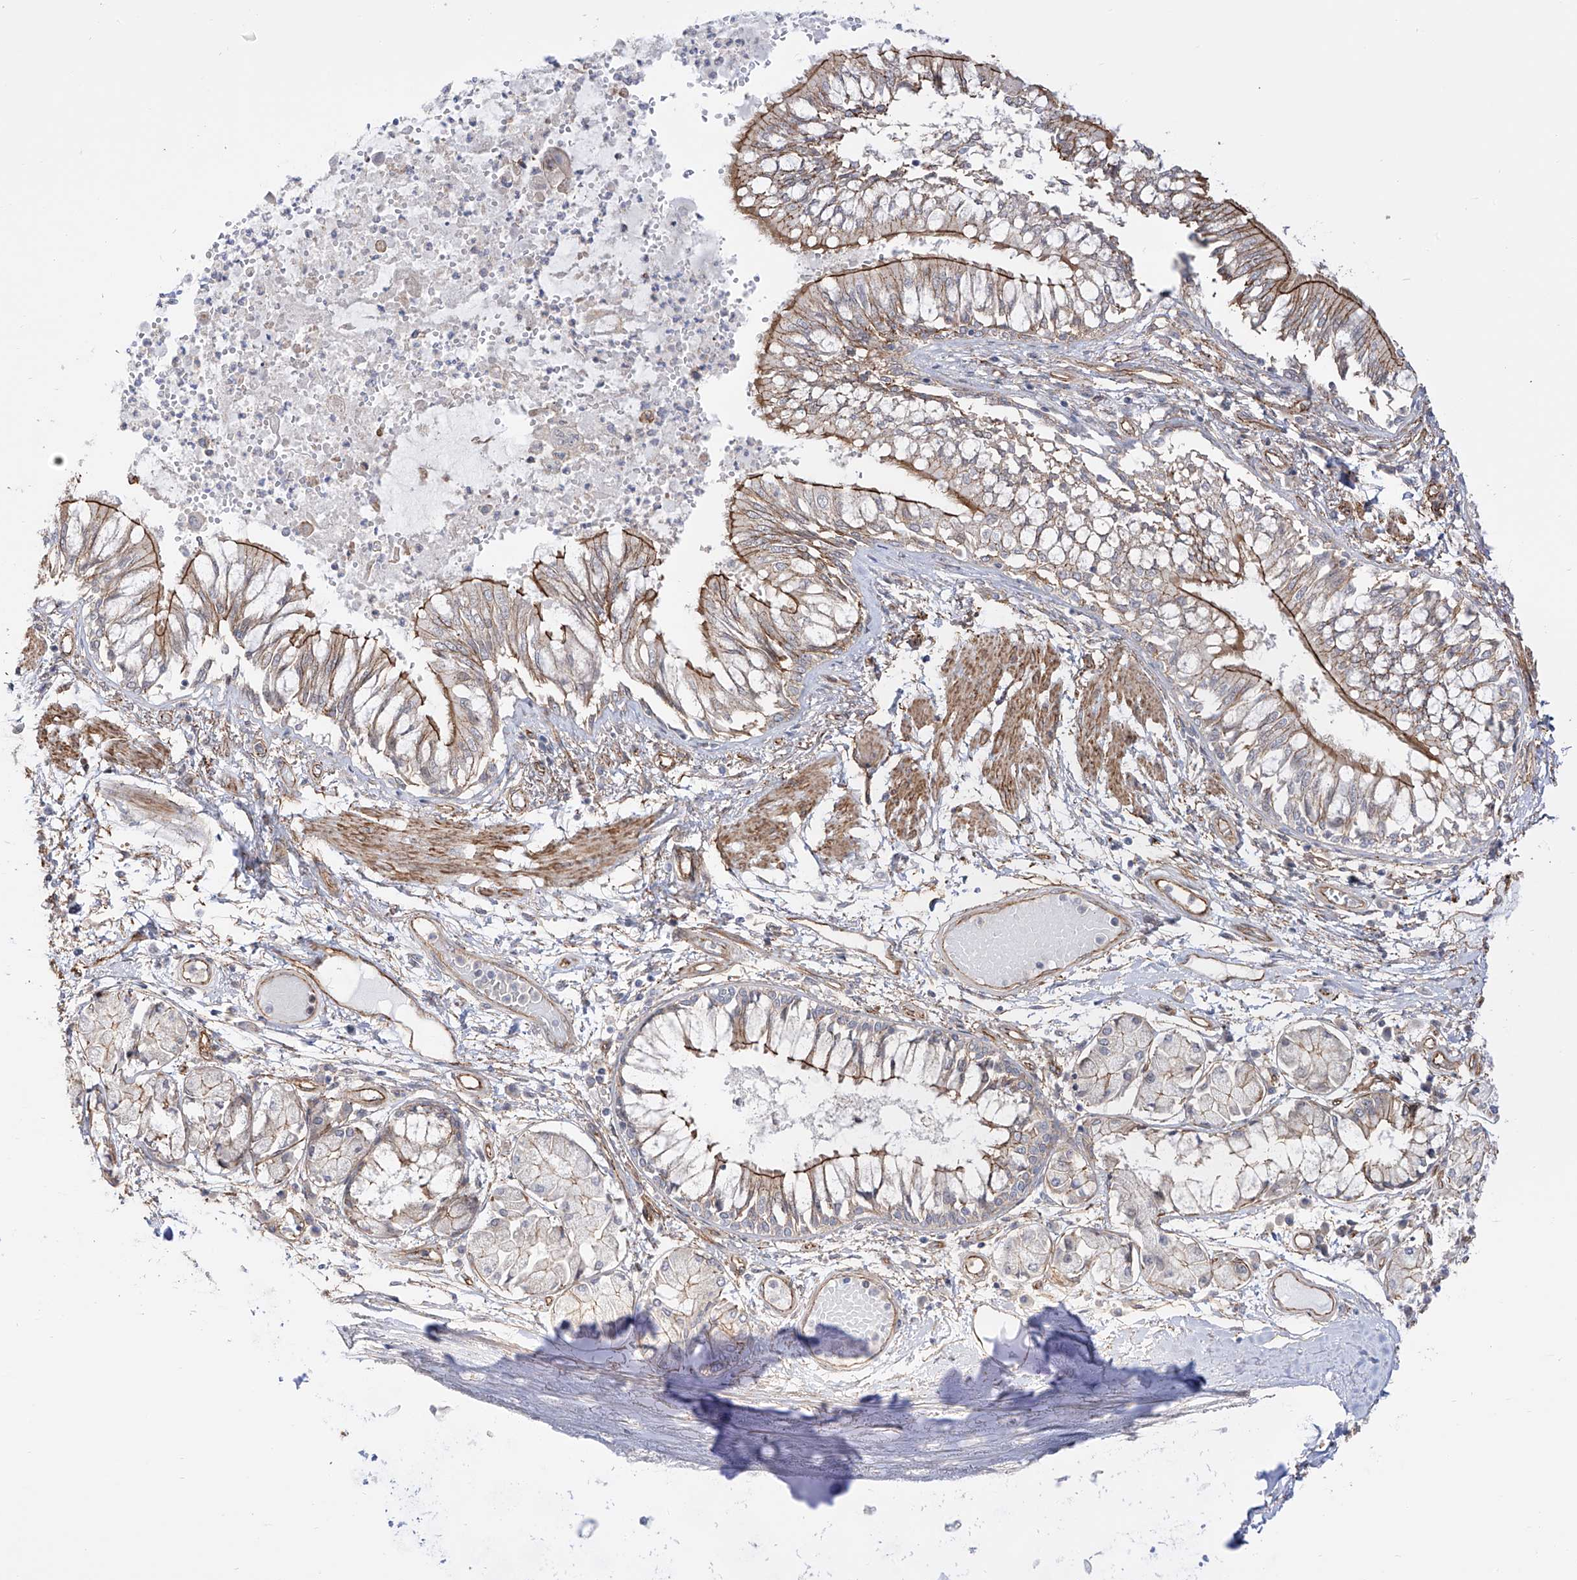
{"staining": {"intensity": "moderate", "quantity": ">75%", "location": "cytoplasmic/membranous"}, "tissue": "bronchus", "cell_type": "Respiratory epithelial cells", "image_type": "normal", "snomed": [{"axis": "morphology", "description": "Normal tissue, NOS"}, {"axis": "topography", "description": "Cartilage tissue"}, {"axis": "topography", "description": "Bronchus"}, {"axis": "topography", "description": "Lung"}], "caption": "Respiratory epithelial cells demonstrate moderate cytoplasmic/membranous staining in about >75% of cells in unremarkable bronchus.", "gene": "ZNF180", "patient": {"sex": "female", "age": 49}}